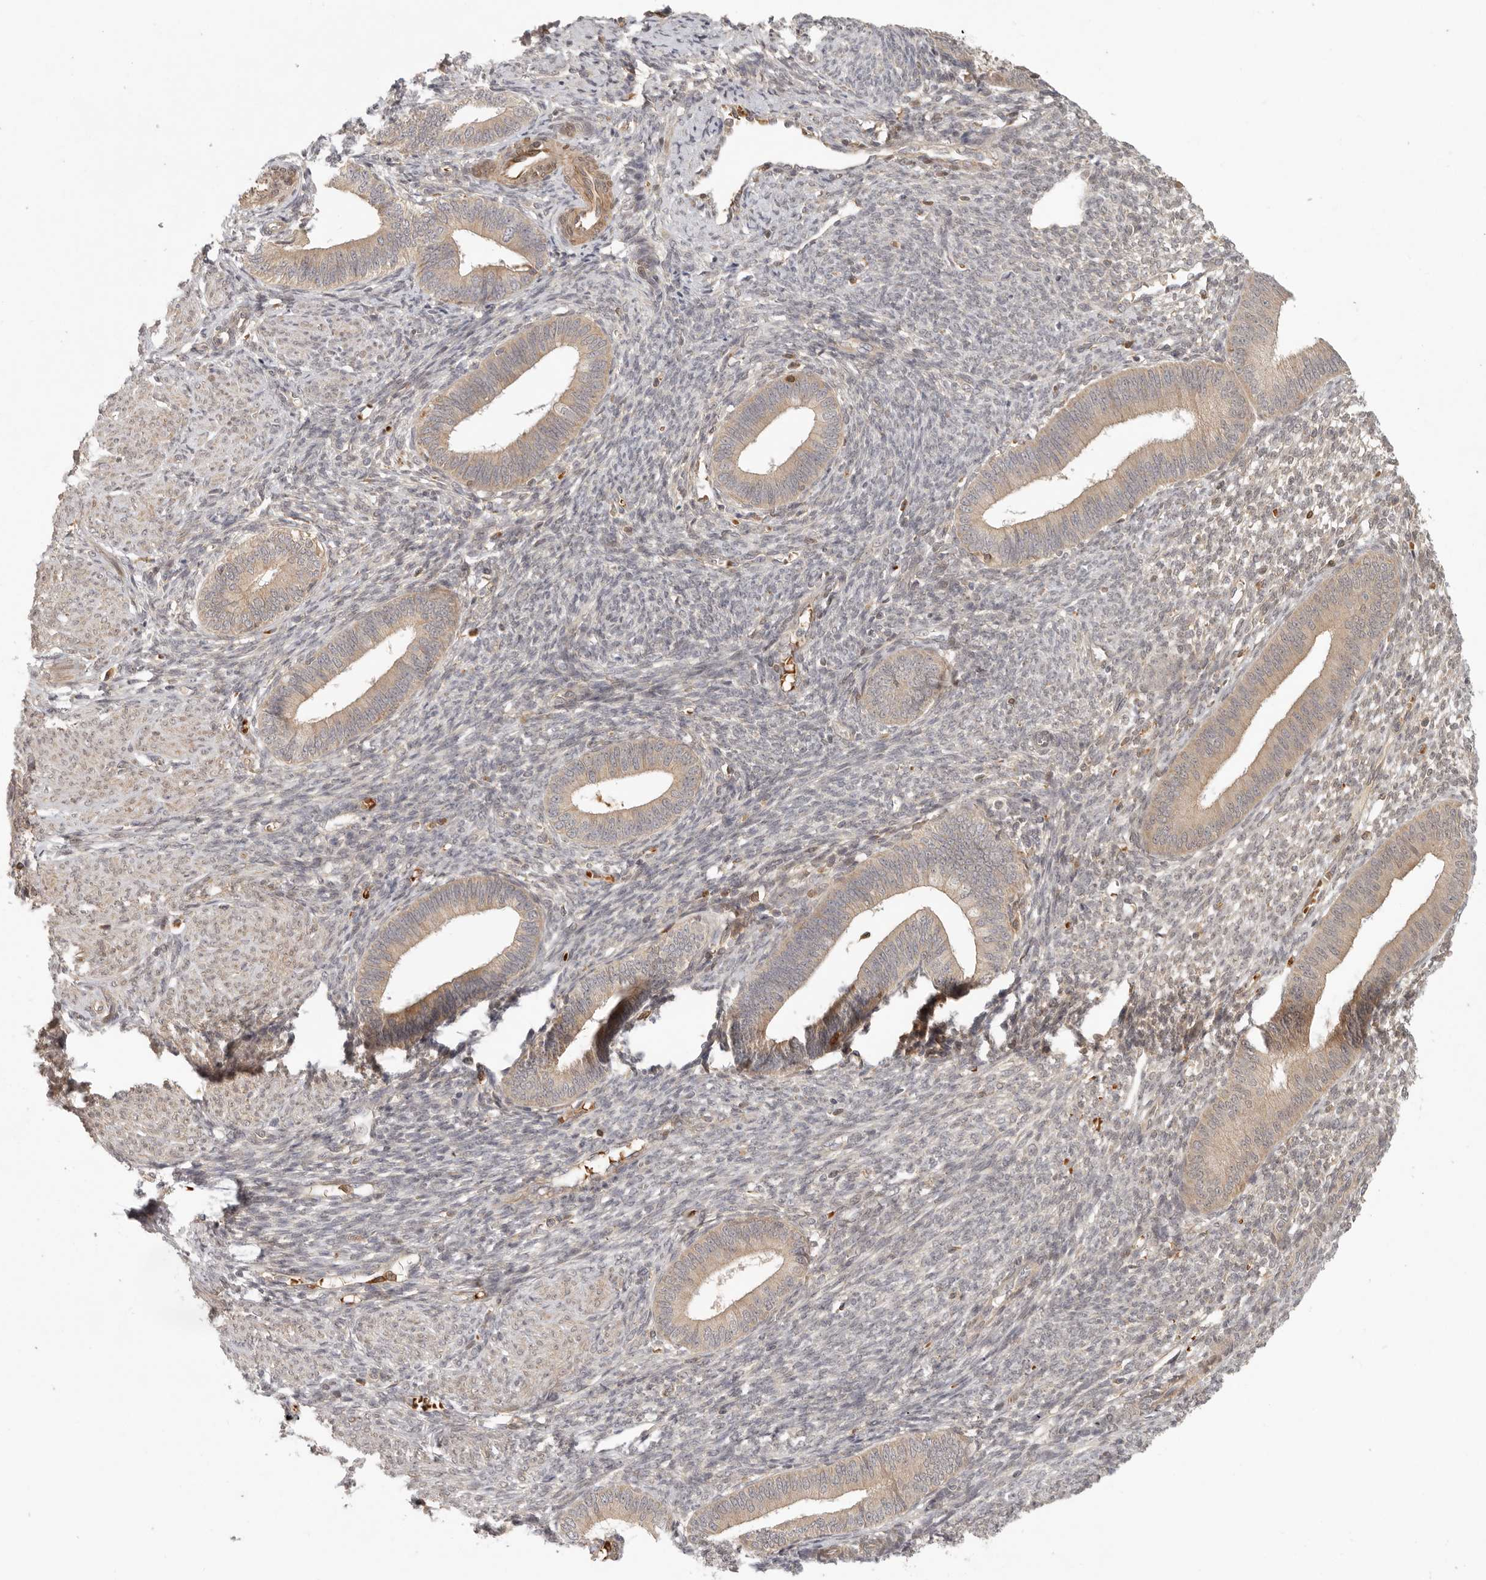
{"staining": {"intensity": "weak", "quantity": "25%-75%", "location": "cytoplasmic/membranous"}, "tissue": "endometrium", "cell_type": "Cells in endometrial stroma", "image_type": "normal", "snomed": [{"axis": "morphology", "description": "Normal tissue, NOS"}, {"axis": "topography", "description": "Endometrium"}], "caption": "Immunohistochemistry photomicrograph of normal endometrium stained for a protein (brown), which demonstrates low levels of weak cytoplasmic/membranous positivity in about 25%-75% of cells in endometrial stroma.", "gene": "AHDC1", "patient": {"sex": "female", "age": 46}}